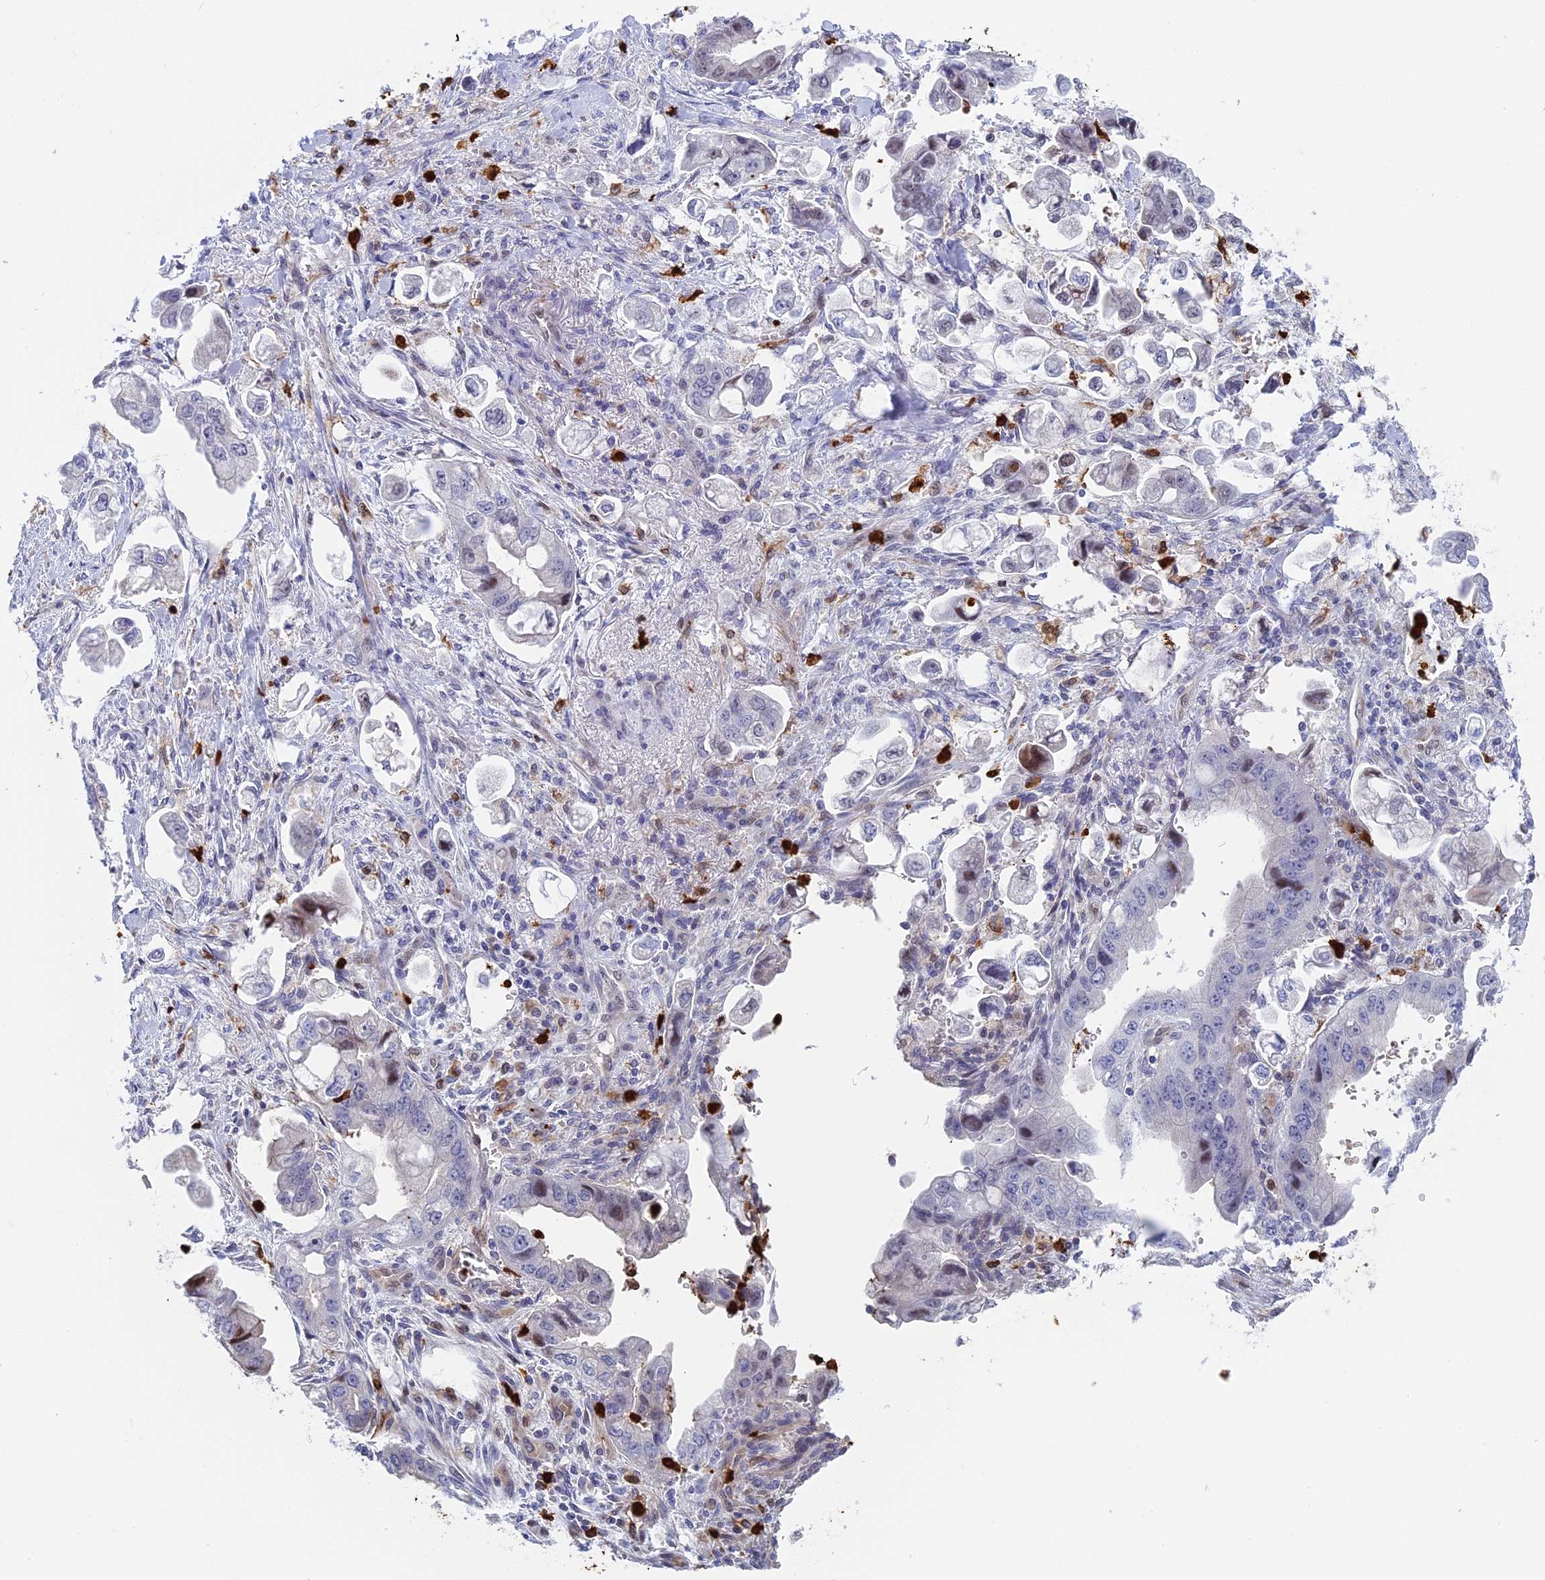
{"staining": {"intensity": "negative", "quantity": "none", "location": "none"}, "tissue": "stomach cancer", "cell_type": "Tumor cells", "image_type": "cancer", "snomed": [{"axis": "morphology", "description": "Adenocarcinoma, NOS"}, {"axis": "topography", "description": "Stomach"}], "caption": "An immunohistochemistry (IHC) histopathology image of stomach cancer is shown. There is no staining in tumor cells of stomach cancer.", "gene": "SLC26A1", "patient": {"sex": "male", "age": 62}}